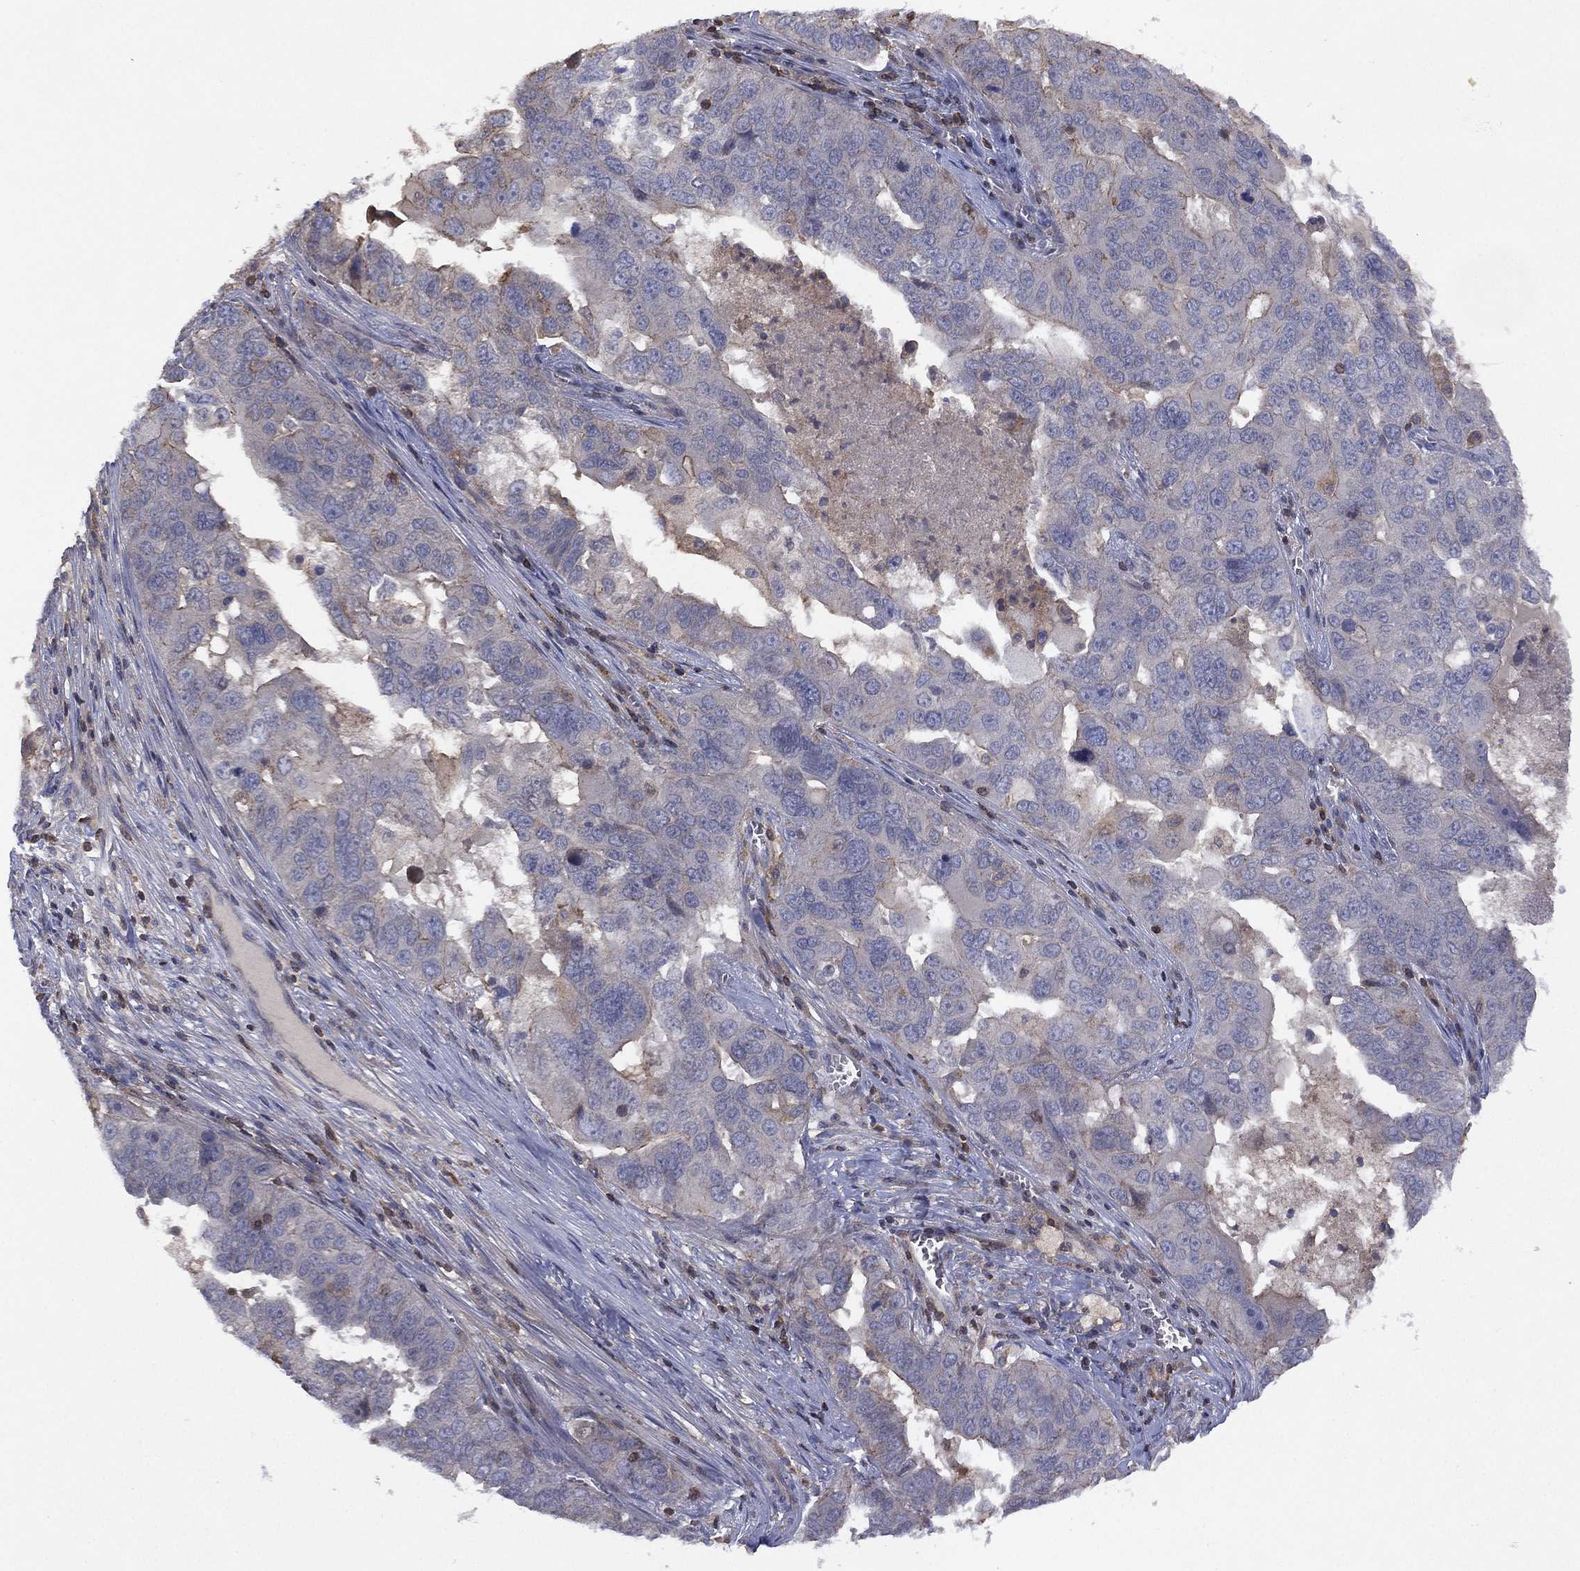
{"staining": {"intensity": "weak", "quantity": "<25%", "location": "cytoplasmic/membranous"}, "tissue": "ovarian cancer", "cell_type": "Tumor cells", "image_type": "cancer", "snomed": [{"axis": "morphology", "description": "Carcinoma, endometroid"}, {"axis": "topography", "description": "Soft tissue"}, {"axis": "topography", "description": "Ovary"}], "caption": "There is no significant positivity in tumor cells of ovarian cancer (endometroid carcinoma). (Stains: DAB immunohistochemistry with hematoxylin counter stain, Microscopy: brightfield microscopy at high magnification).", "gene": "DOCK8", "patient": {"sex": "female", "age": 52}}